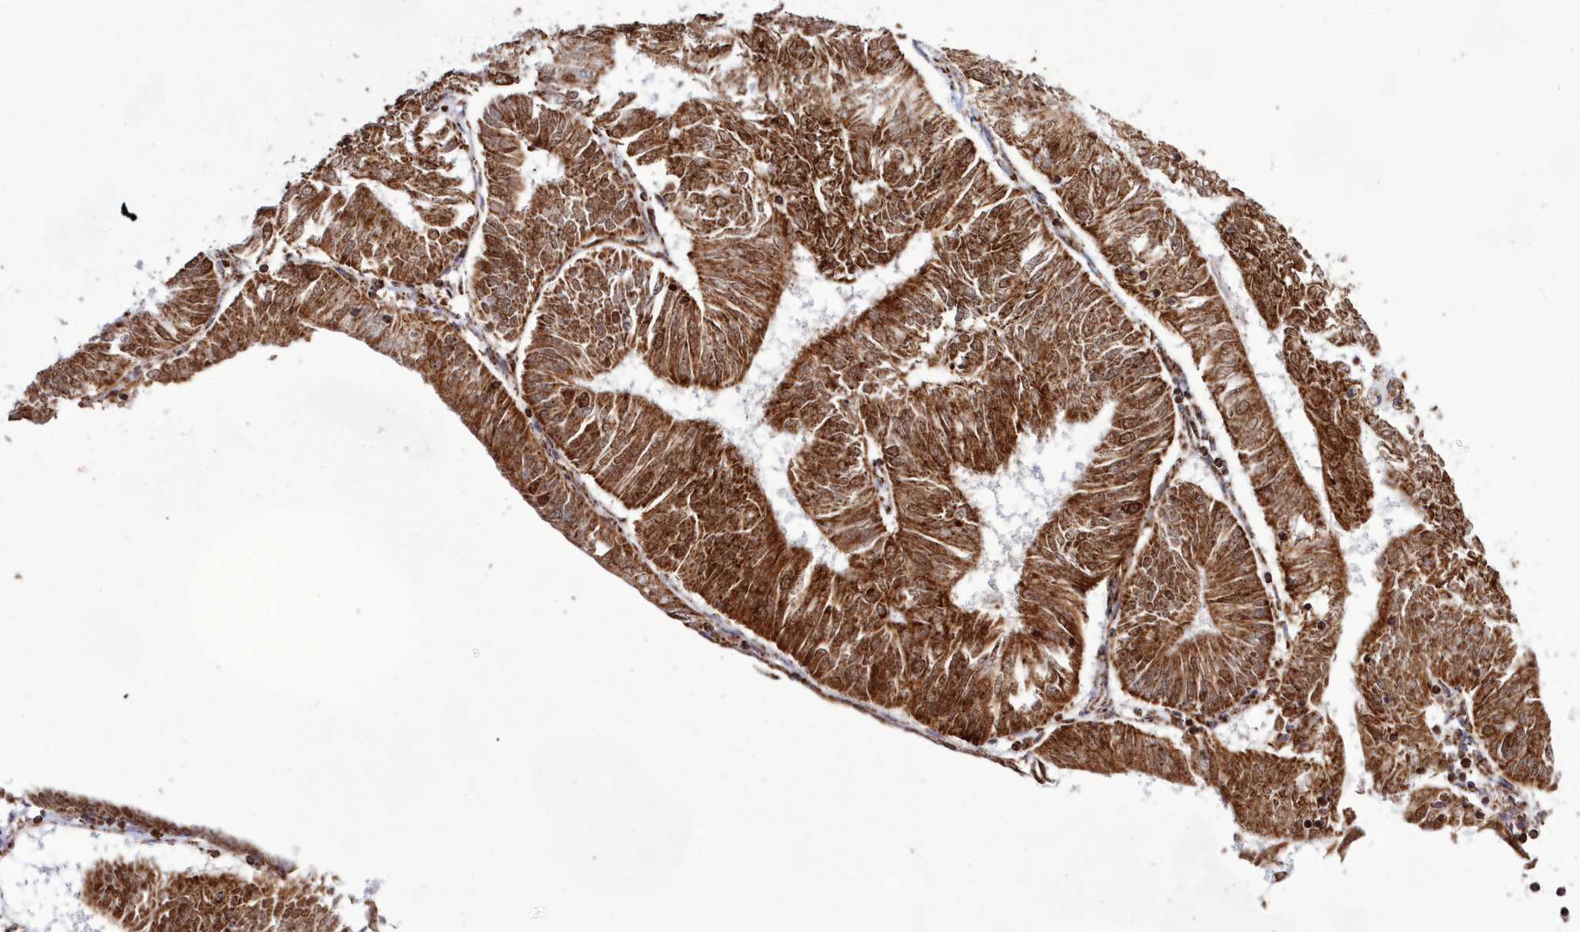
{"staining": {"intensity": "strong", "quantity": ">75%", "location": "cytoplasmic/membranous,nuclear"}, "tissue": "endometrial cancer", "cell_type": "Tumor cells", "image_type": "cancer", "snomed": [{"axis": "morphology", "description": "Adenocarcinoma, NOS"}, {"axis": "topography", "description": "Endometrium"}], "caption": "Adenocarcinoma (endometrial) tissue shows strong cytoplasmic/membranous and nuclear positivity in approximately >75% of tumor cells, visualized by immunohistochemistry. The protein of interest is stained brown, and the nuclei are stained in blue (DAB IHC with brightfield microscopy, high magnification).", "gene": "HADHB", "patient": {"sex": "female", "age": 58}}